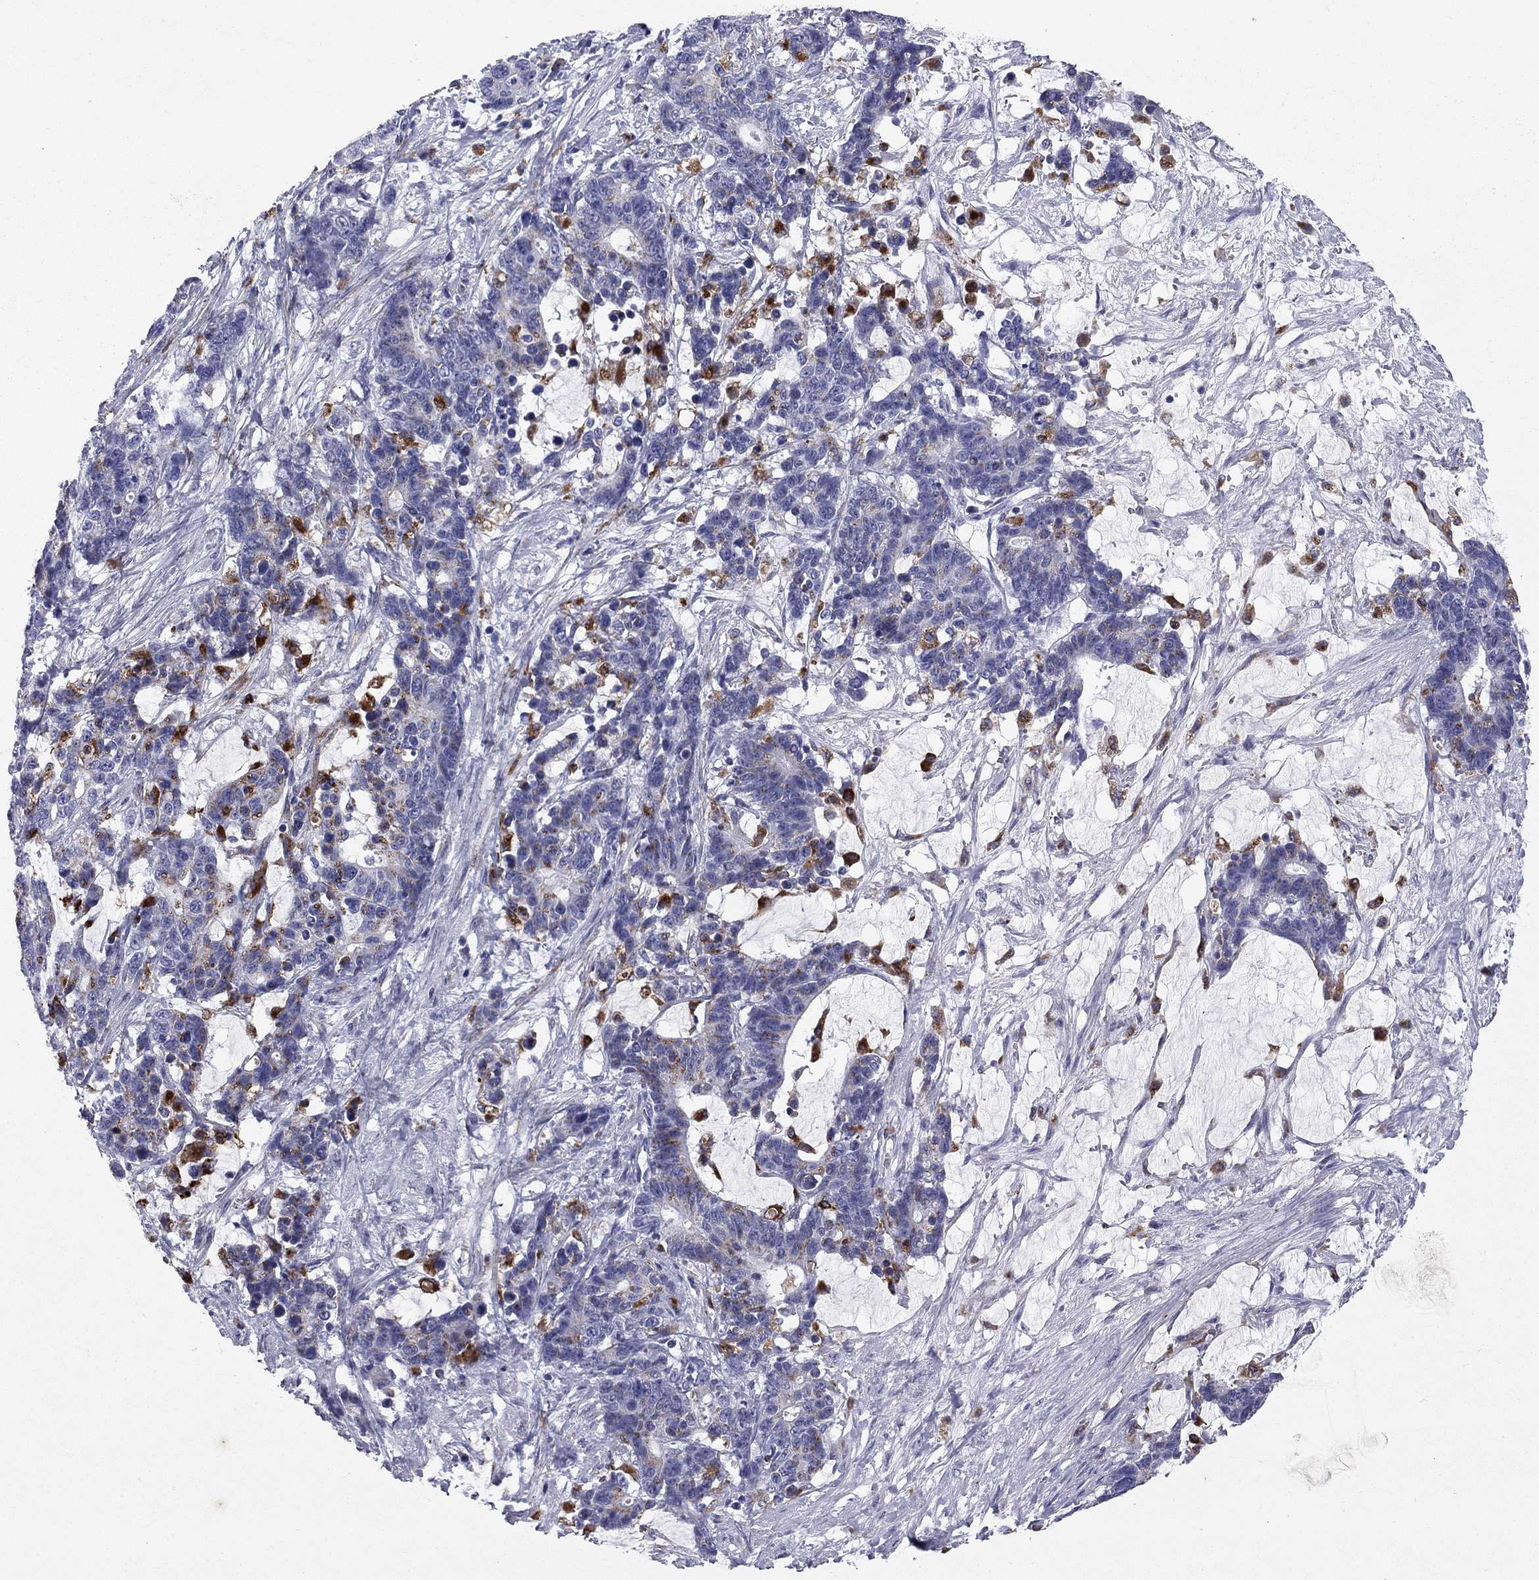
{"staining": {"intensity": "negative", "quantity": "none", "location": "none"}, "tissue": "stomach cancer", "cell_type": "Tumor cells", "image_type": "cancer", "snomed": [{"axis": "morphology", "description": "Normal tissue, NOS"}, {"axis": "morphology", "description": "Adenocarcinoma, NOS"}, {"axis": "topography", "description": "Stomach"}], "caption": "Tumor cells are negative for protein expression in human stomach cancer.", "gene": "MADCAM1", "patient": {"sex": "female", "age": 64}}